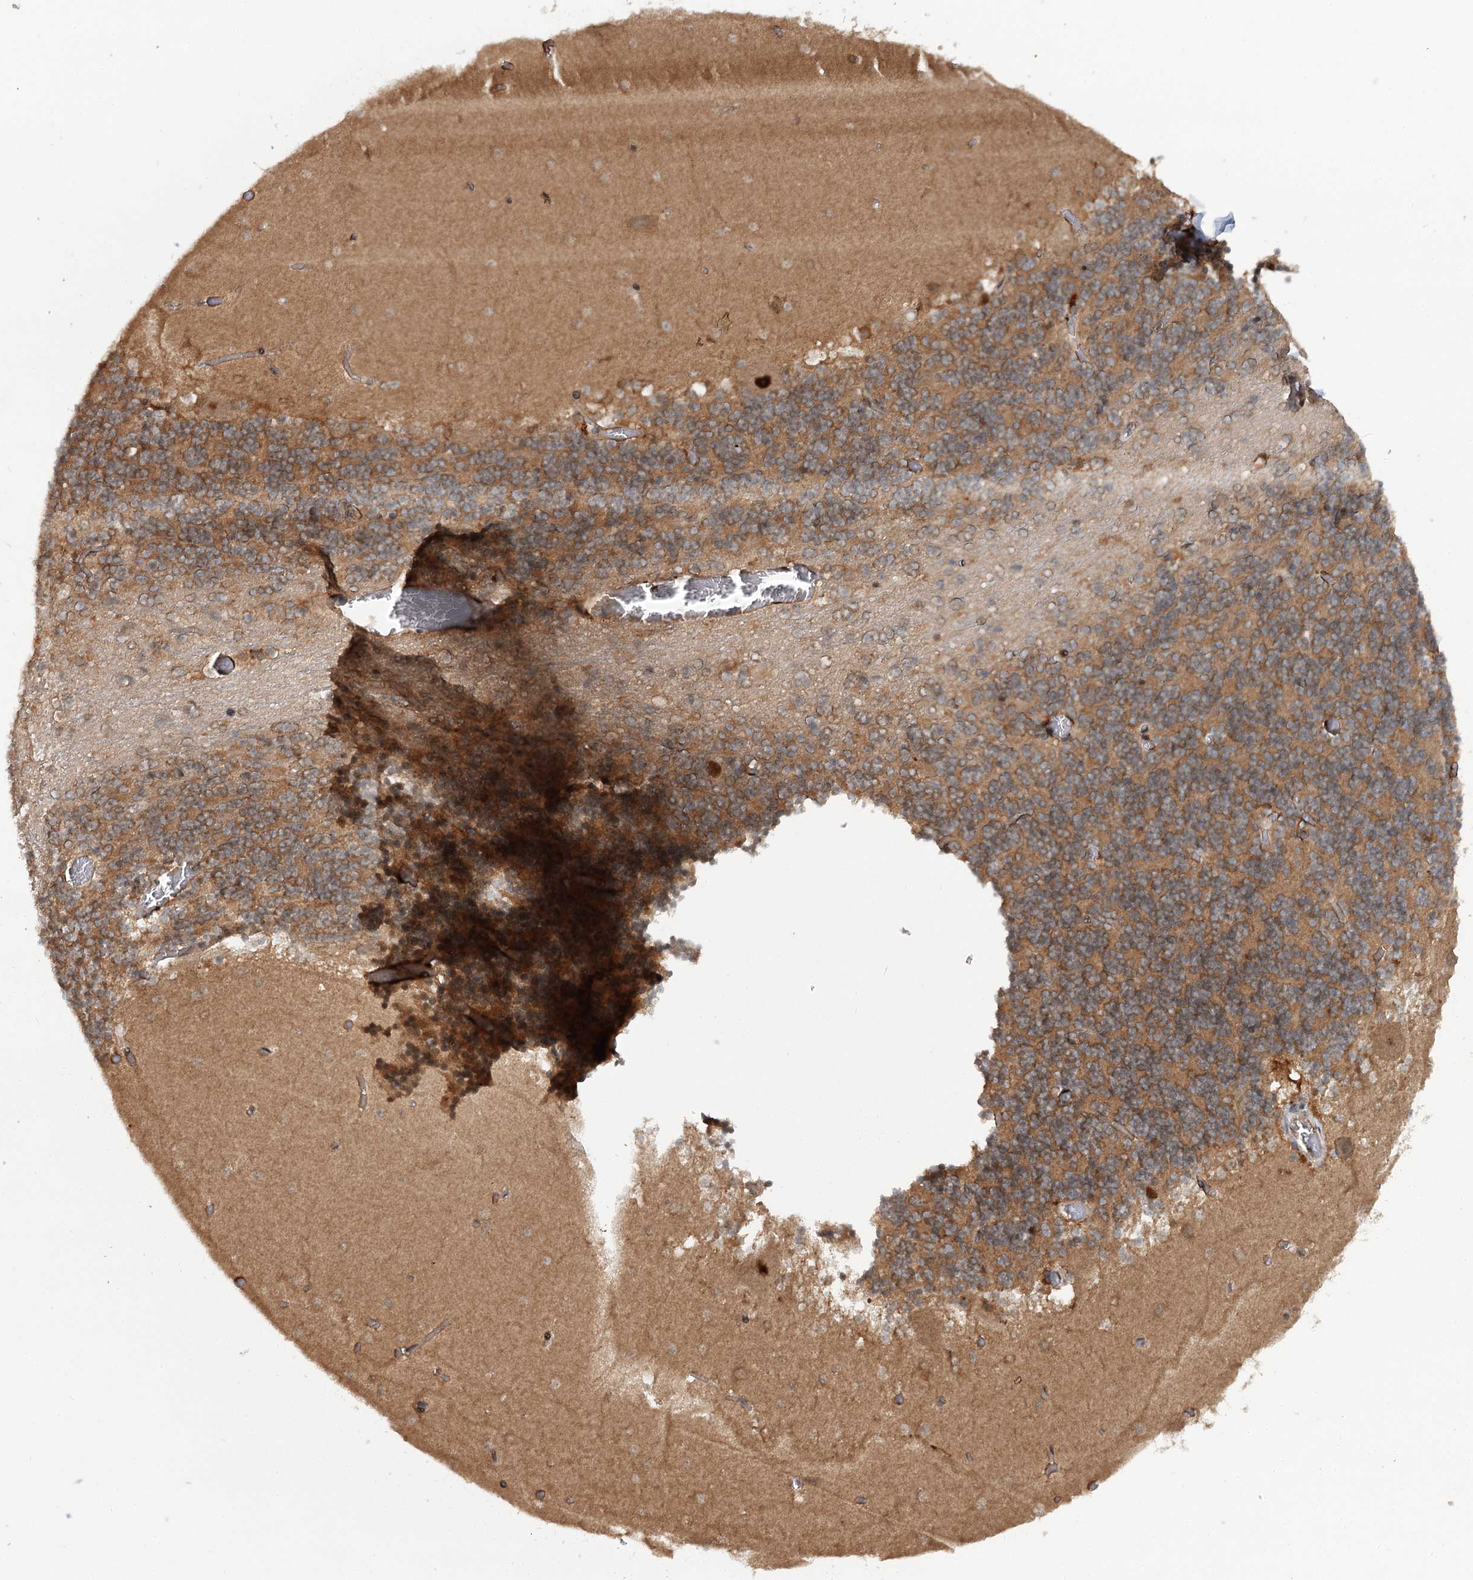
{"staining": {"intensity": "moderate", "quantity": ">75%", "location": "cytoplasmic/membranous"}, "tissue": "cerebellum", "cell_type": "Cells in granular layer", "image_type": "normal", "snomed": [{"axis": "morphology", "description": "Normal tissue, NOS"}, {"axis": "topography", "description": "Cerebellum"}], "caption": "A brown stain shows moderate cytoplasmic/membranous expression of a protein in cells in granular layer of benign cerebellum. The protein is stained brown, and the nuclei are stained in blue (DAB IHC with brightfield microscopy, high magnification).", "gene": "N6AMT1", "patient": {"sex": "female", "age": 28}}